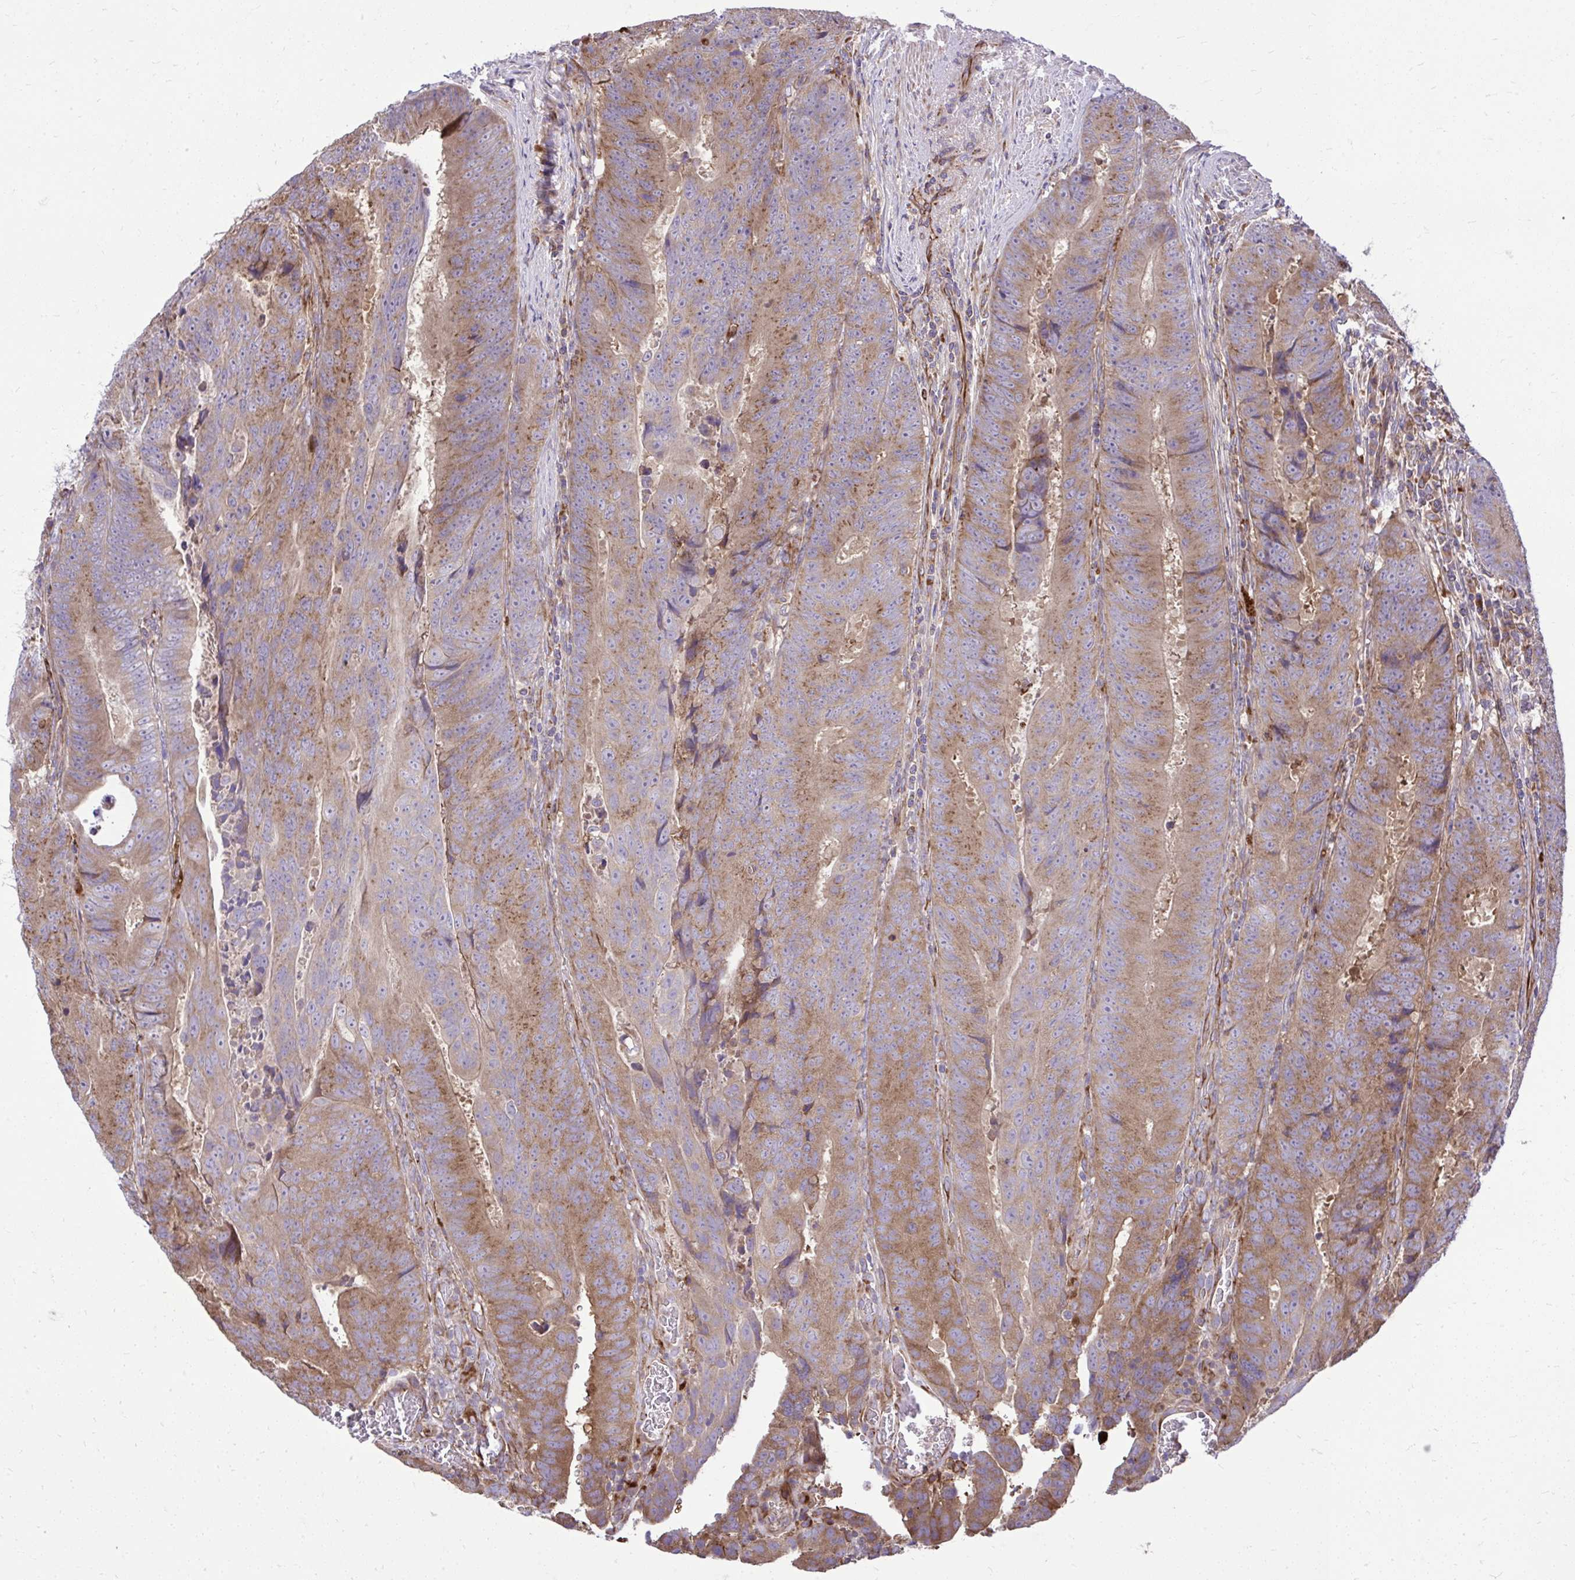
{"staining": {"intensity": "weak", "quantity": ">75%", "location": "cytoplasmic/membranous"}, "tissue": "colorectal cancer", "cell_type": "Tumor cells", "image_type": "cancer", "snomed": [{"axis": "morphology", "description": "Adenocarcinoma, NOS"}, {"axis": "topography", "description": "Colon"}], "caption": "Brown immunohistochemical staining in human adenocarcinoma (colorectal) reveals weak cytoplasmic/membranous expression in approximately >75% of tumor cells. The staining was performed using DAB to visualize the protein expression in brown, while the nuclei were stained in blue with hematoxylin (Magnification: 20x).", "gene": "PAIP2", "patient": {"sex": "female", "age": 48}}